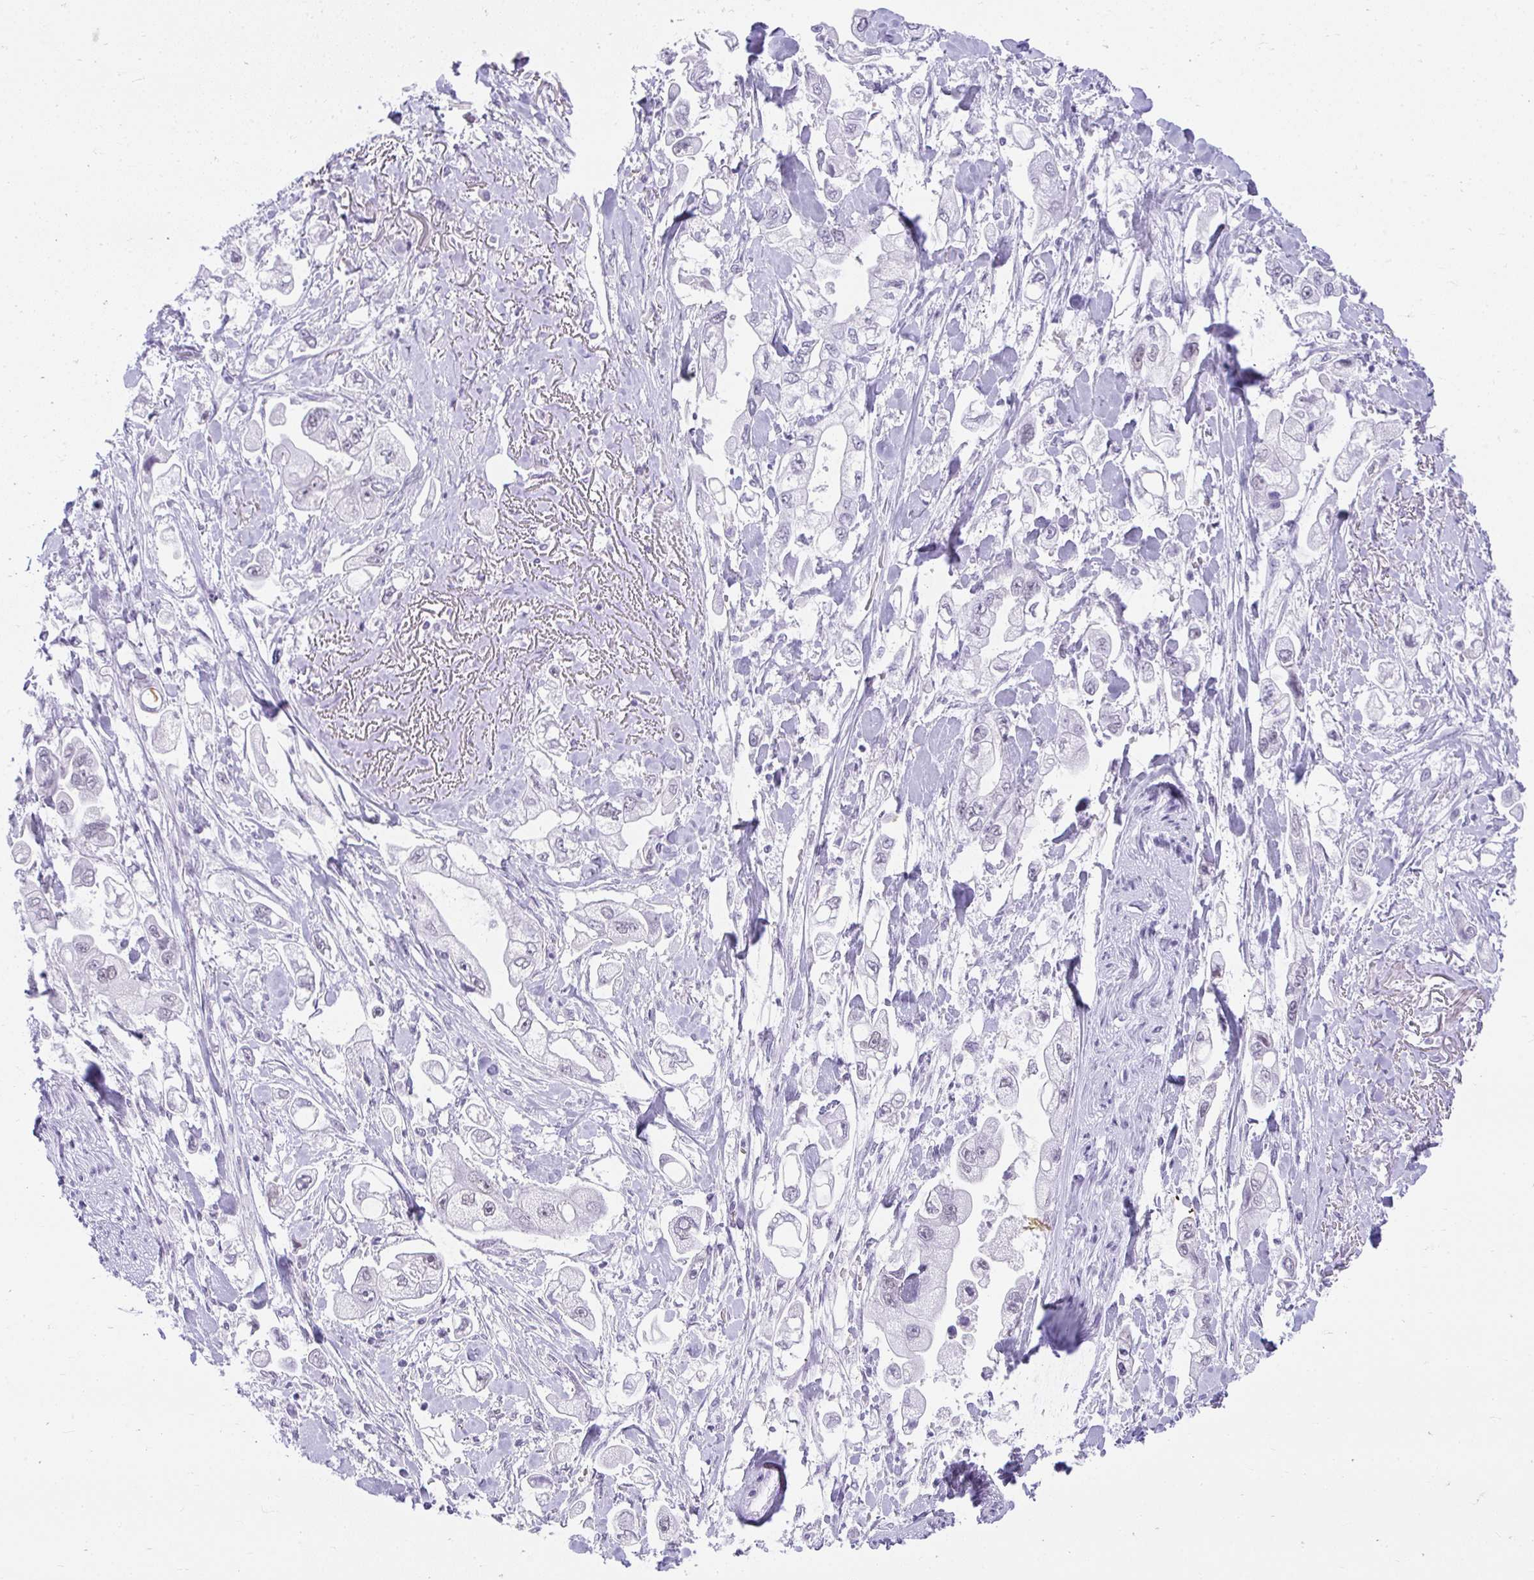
{"staining": {"intensity": "negative", "quantity": "none", "location": "none"}, "tissue": "stomach cancer", "cell_type": "Tumor cells", "image_type": "cancer", "snomed": [{"axis": "morphology", "description": "Adenocarcinoma, NOS"}, {"axis": "topography", "description": "Stomach"}], "caption": "DAB immunohistochemical staining of adenocarcinoma (stomach) exhibits no significant staining in tumor cells. Brightfield microscopy of IHC stained with DAB (brown) and hematoxylin (blue), captured at high magnification.", "gene": "PLA2G1B", "patient": {"sex": "male", "age": 62}}